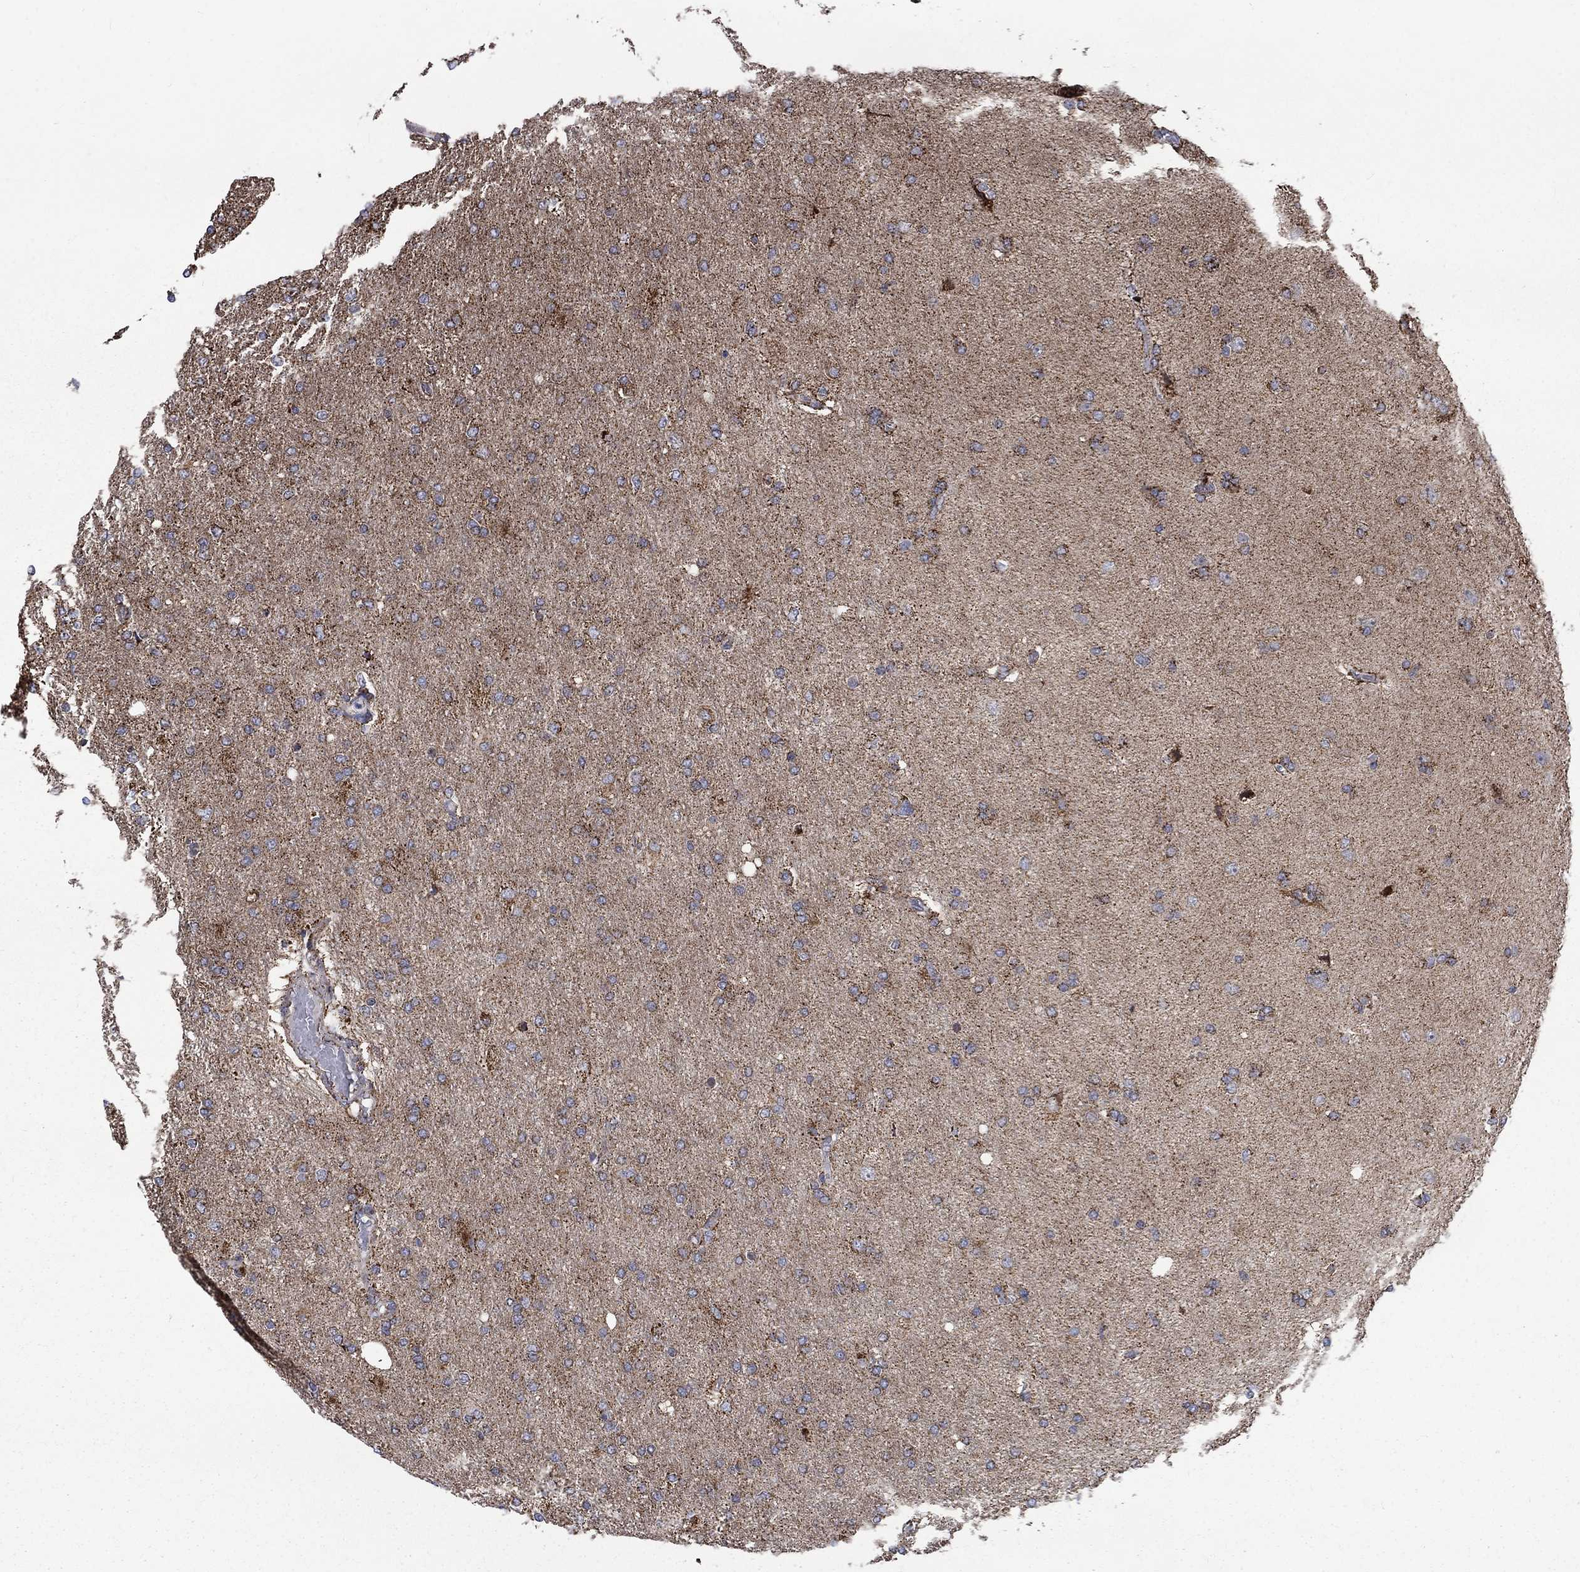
{"staining": {"intensity": "strong", "quantity": "<25%", "location": "cytoplasmic/membranous"}, "tissue": "glioma", "cell_type": "Tumor cells", "image_type": "cancer", "snomed": [{"axis": "morphology", "description": "Glioma, malignant, High grade"}, {"axis": "topography", "description": "Cerebral cortex"}], "caption": "Malignant glioma (high-grade) was stained to show a protein in brown. There is medium levels of strong cytoplasmic/membranous expression in approximately <25% of tumor cells. (brown staining indicates protein expression, while blue staining denotes nuclei).", "gene": "MOAP1", "patient": {"sex": "male", "age": 70}}